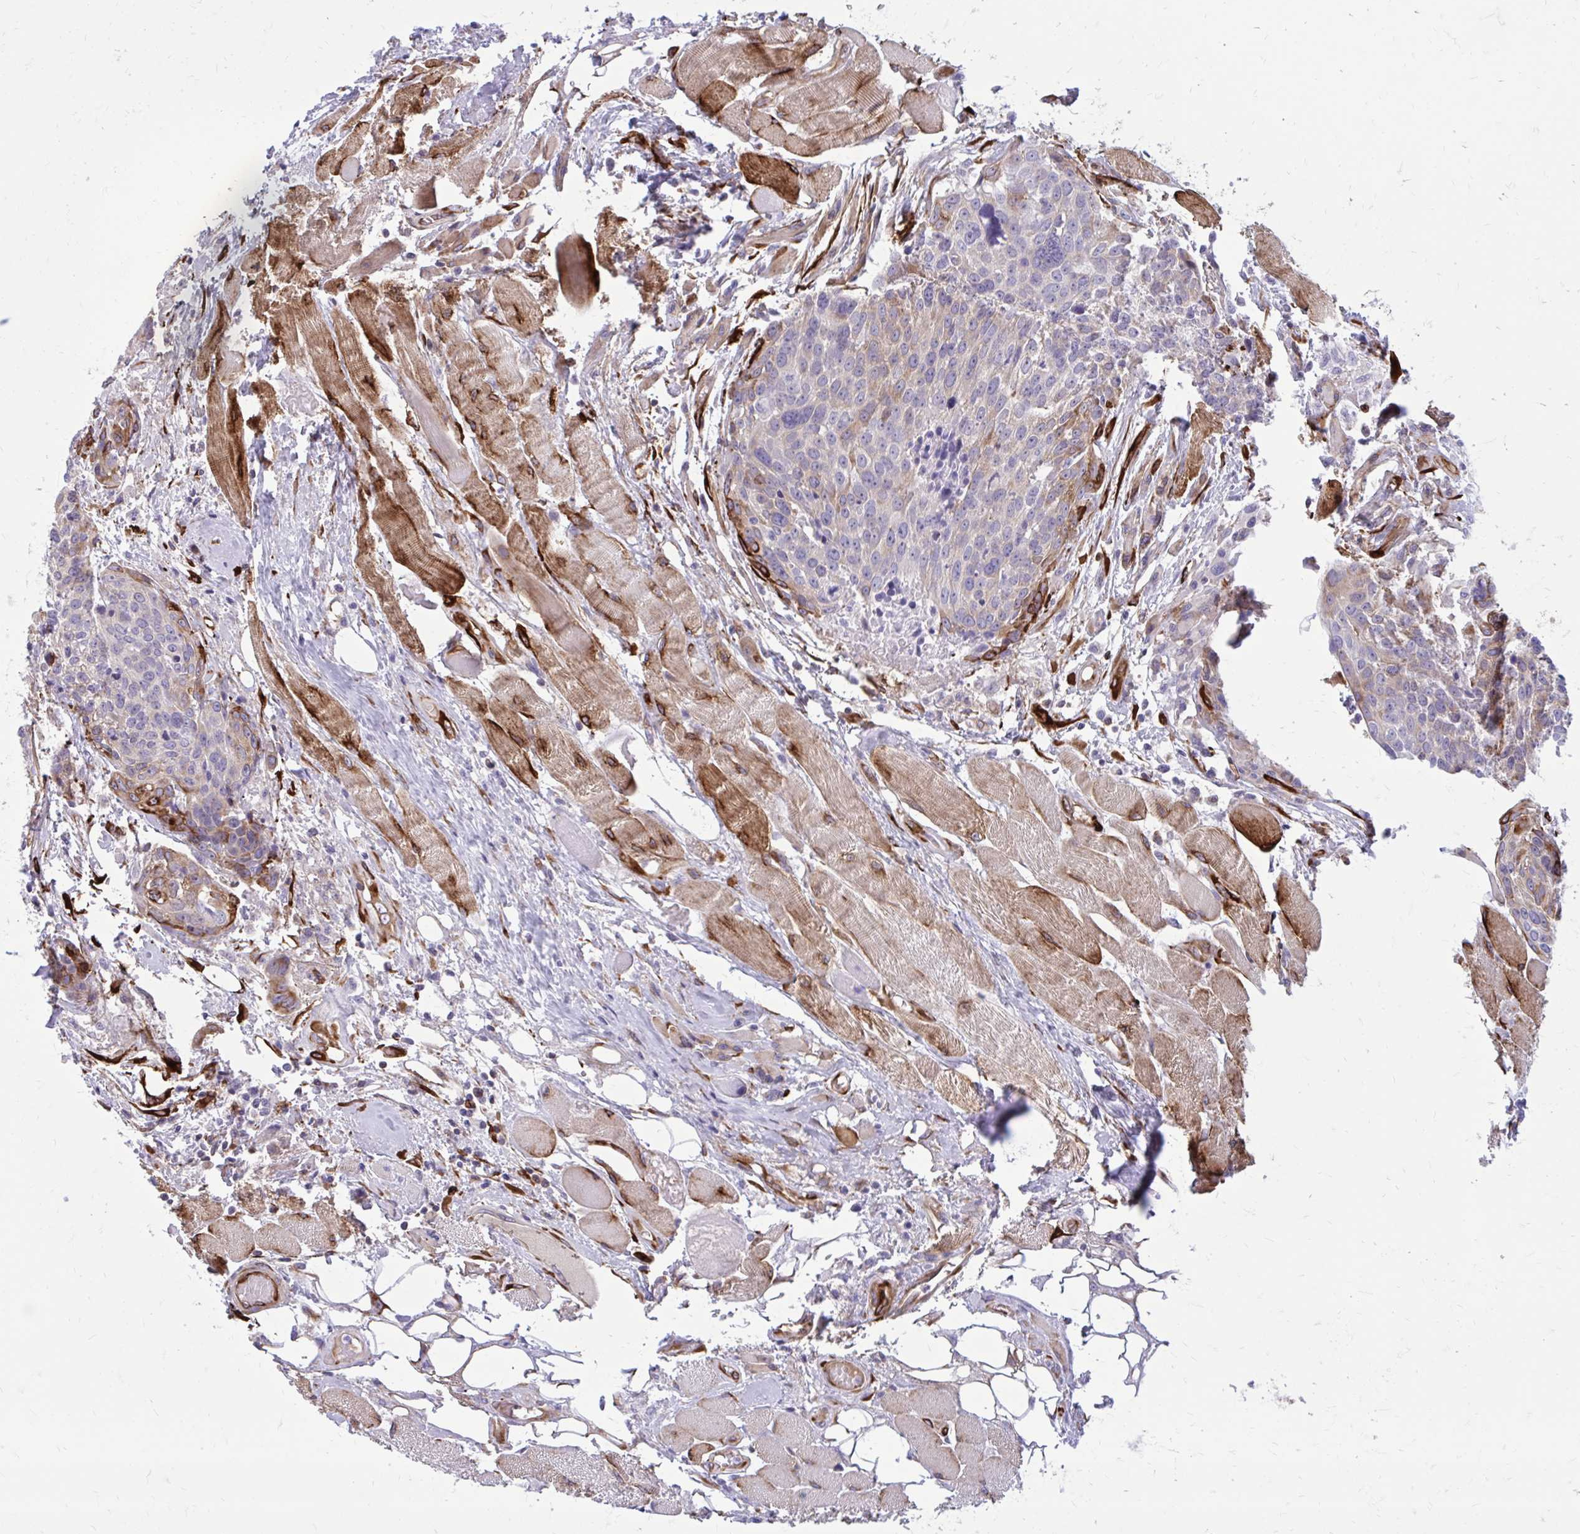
{"staining": {"intensity": "moderate", "quantity": "<25%", "location": "cytoplasmic/membranous"}, "tissue": "head and neck cancer", "cell_type": "Tumor cells", "image_type": "cancer", "snomed": [{"axis": "morphology", "description": "Squamous cell carcinoma, NOS"}, {"axis": "topography", "description": "Oral tissue"}, {"axis": "topography", "description": "Head-Neck"}], "caption": "Protein staining demonstrates moderate cytoplasmic/membranous expression in approximately <25% of tumor cells in head and neck cancer (squamous cell carcinoma).", "gene": "BEND5", "patient": {"sex": "male", "age": 64}}